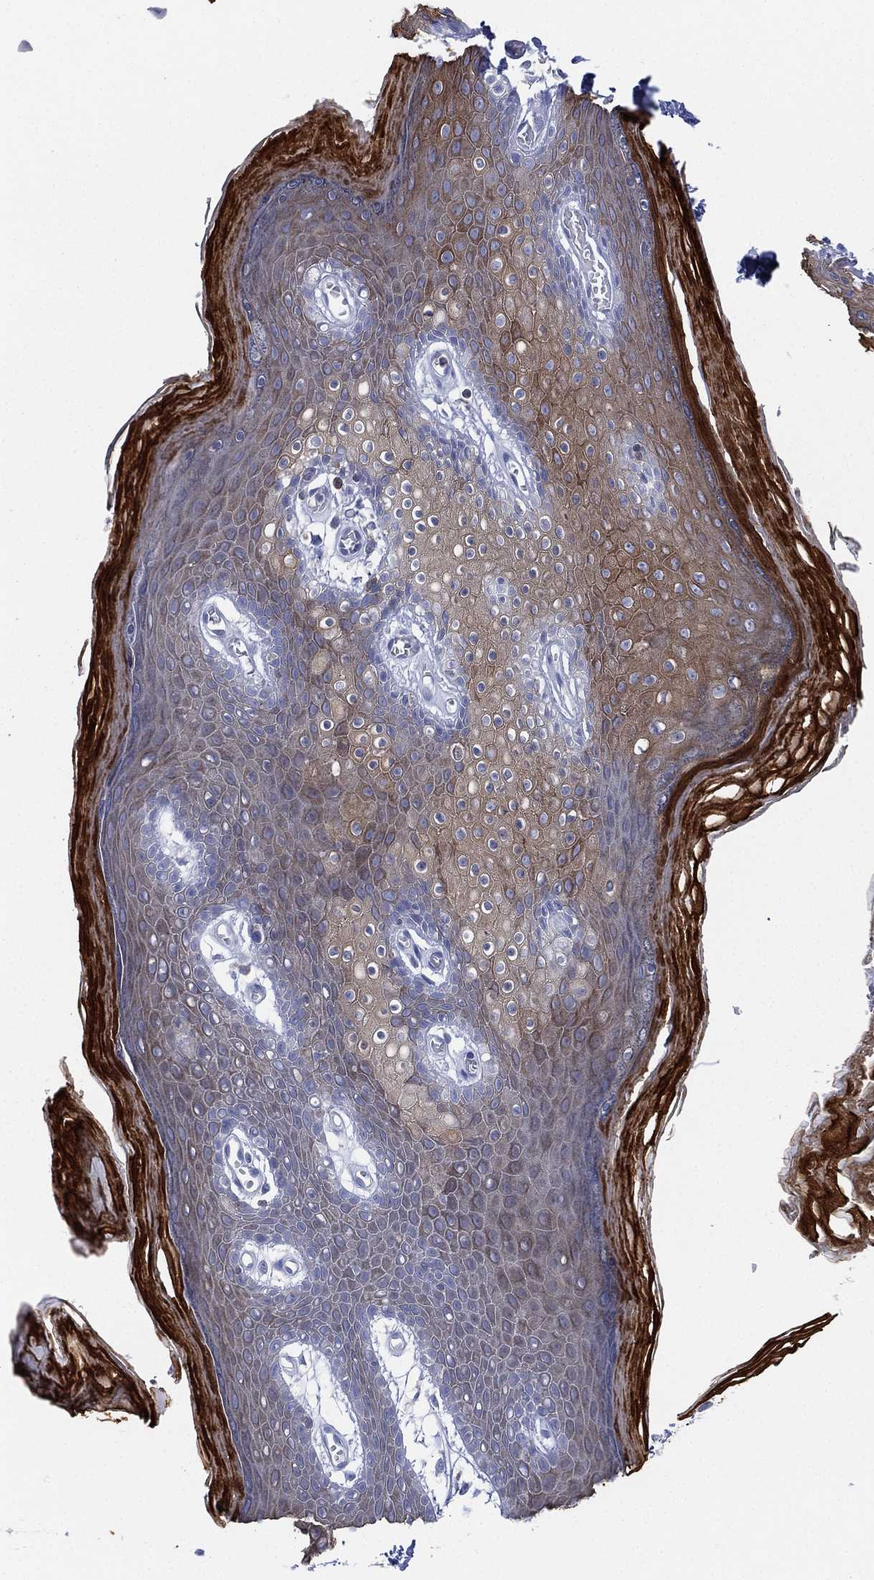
{"staining": {"intensity": "strong", "quantity": "25%-75%", "location": "cytoplasmic/membranous"}, "tissue": "skin", "cell_type": "Epidermal cells", "image_type": "normal", "snomed": [{"axis": "morphology", "description": "Normal tissue, NOS"}, {"axis": "topography", "description": "Anal"}], "caption": "Epidermal cells display high levels of strong cytoplasmic/membranous staining in about 25%-75% of cells in normal human skin.", "gene": "SEPTIN1", "patient": {"sex": "male", "age": 53}}